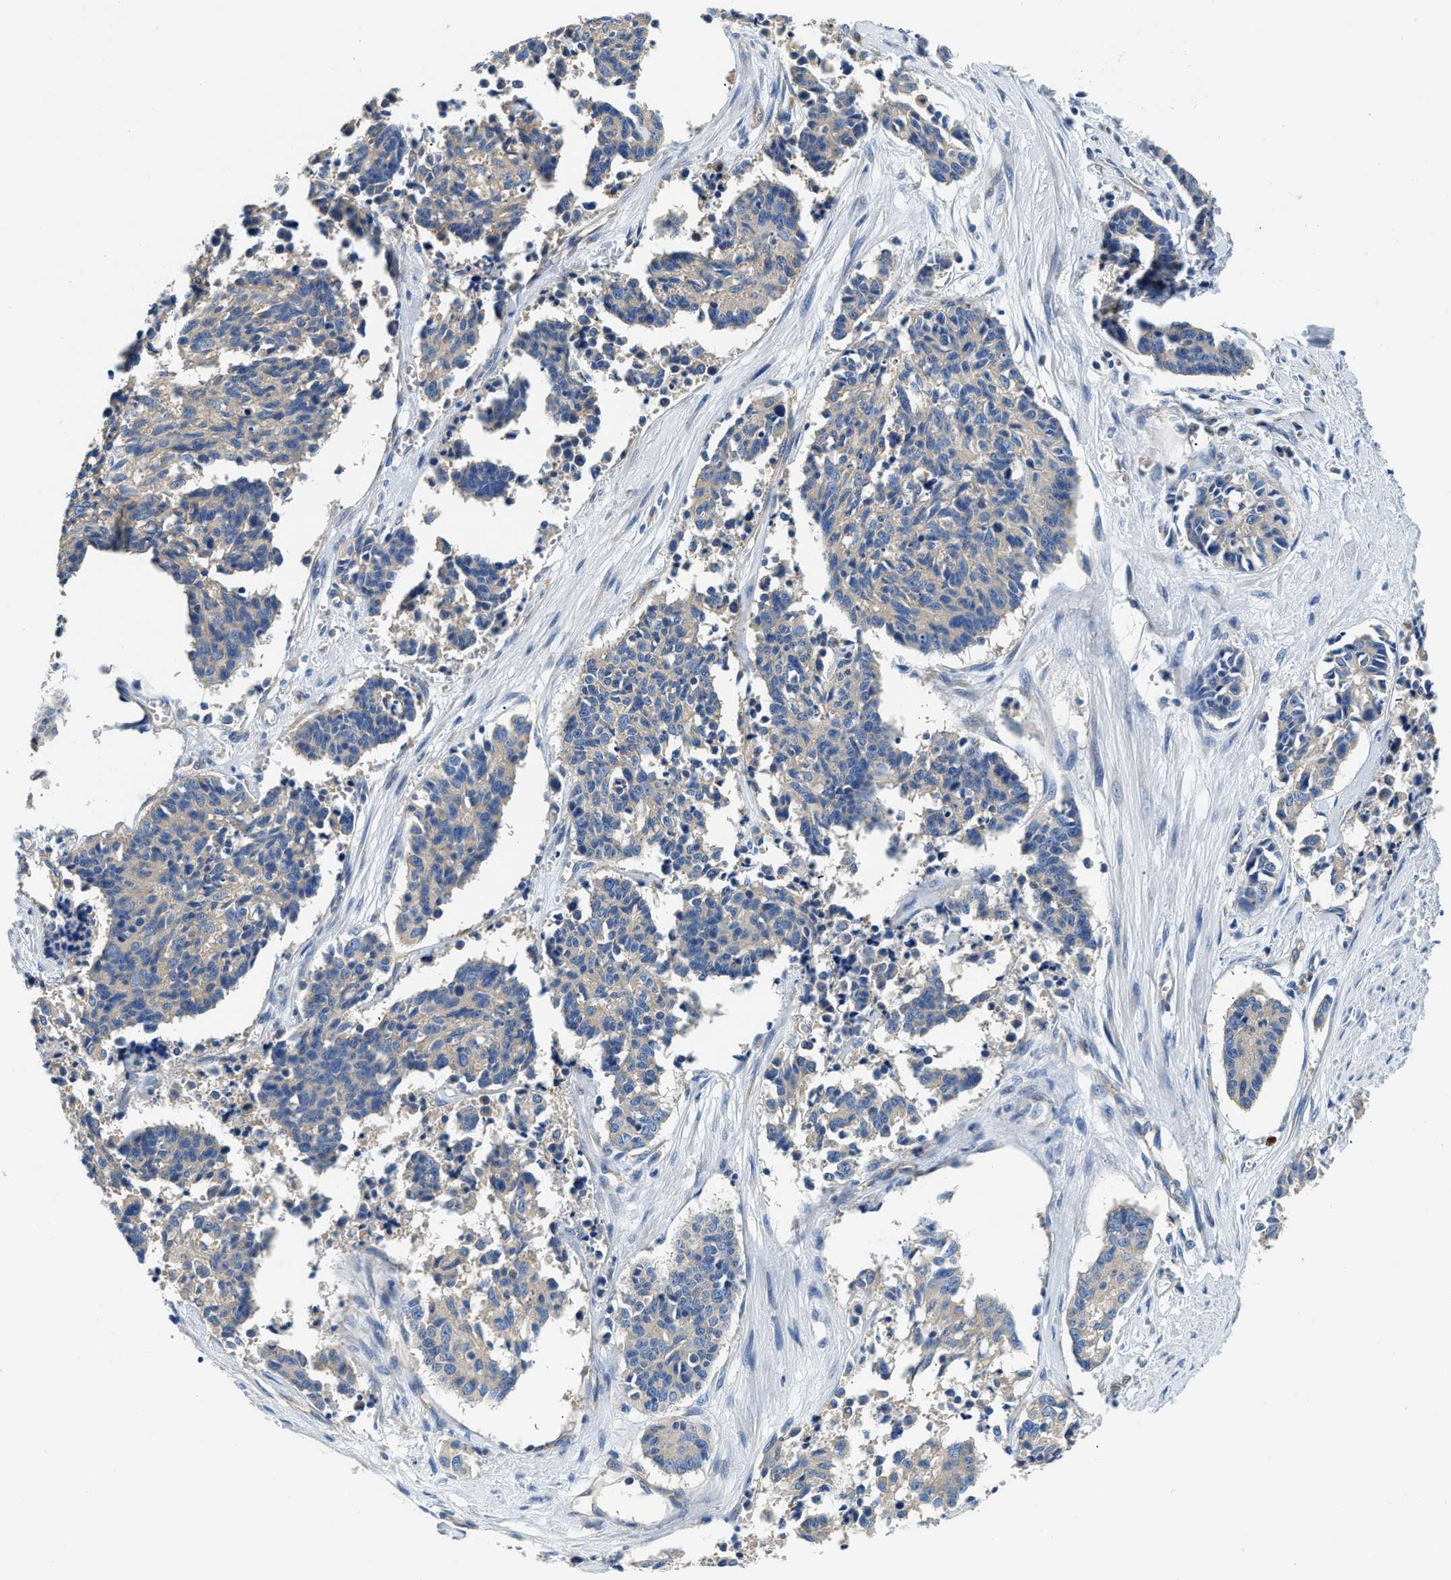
{"staining": {"intensity": "negative", "quantity": "none", "location": "none"}, "tissue": "cervical cancer", "cell_type": "Tumor cells", "image_type": "cancer", "snomed": [{"axis": "morphology", "description": "Squamous cell carcinoma, NOS"}, {"axis": "topography", "description": "Cervix"}], "caption": "Immunohistochemistry image of neoplastic tissue: cervical cancer (squamous cell carcinoma) stained with DAB exhibits no significant protein staining in tumor cells. Nuclei are stained in blue.", "gene": "CSDE1", "patient": {"sex": "female", "age": 35}}